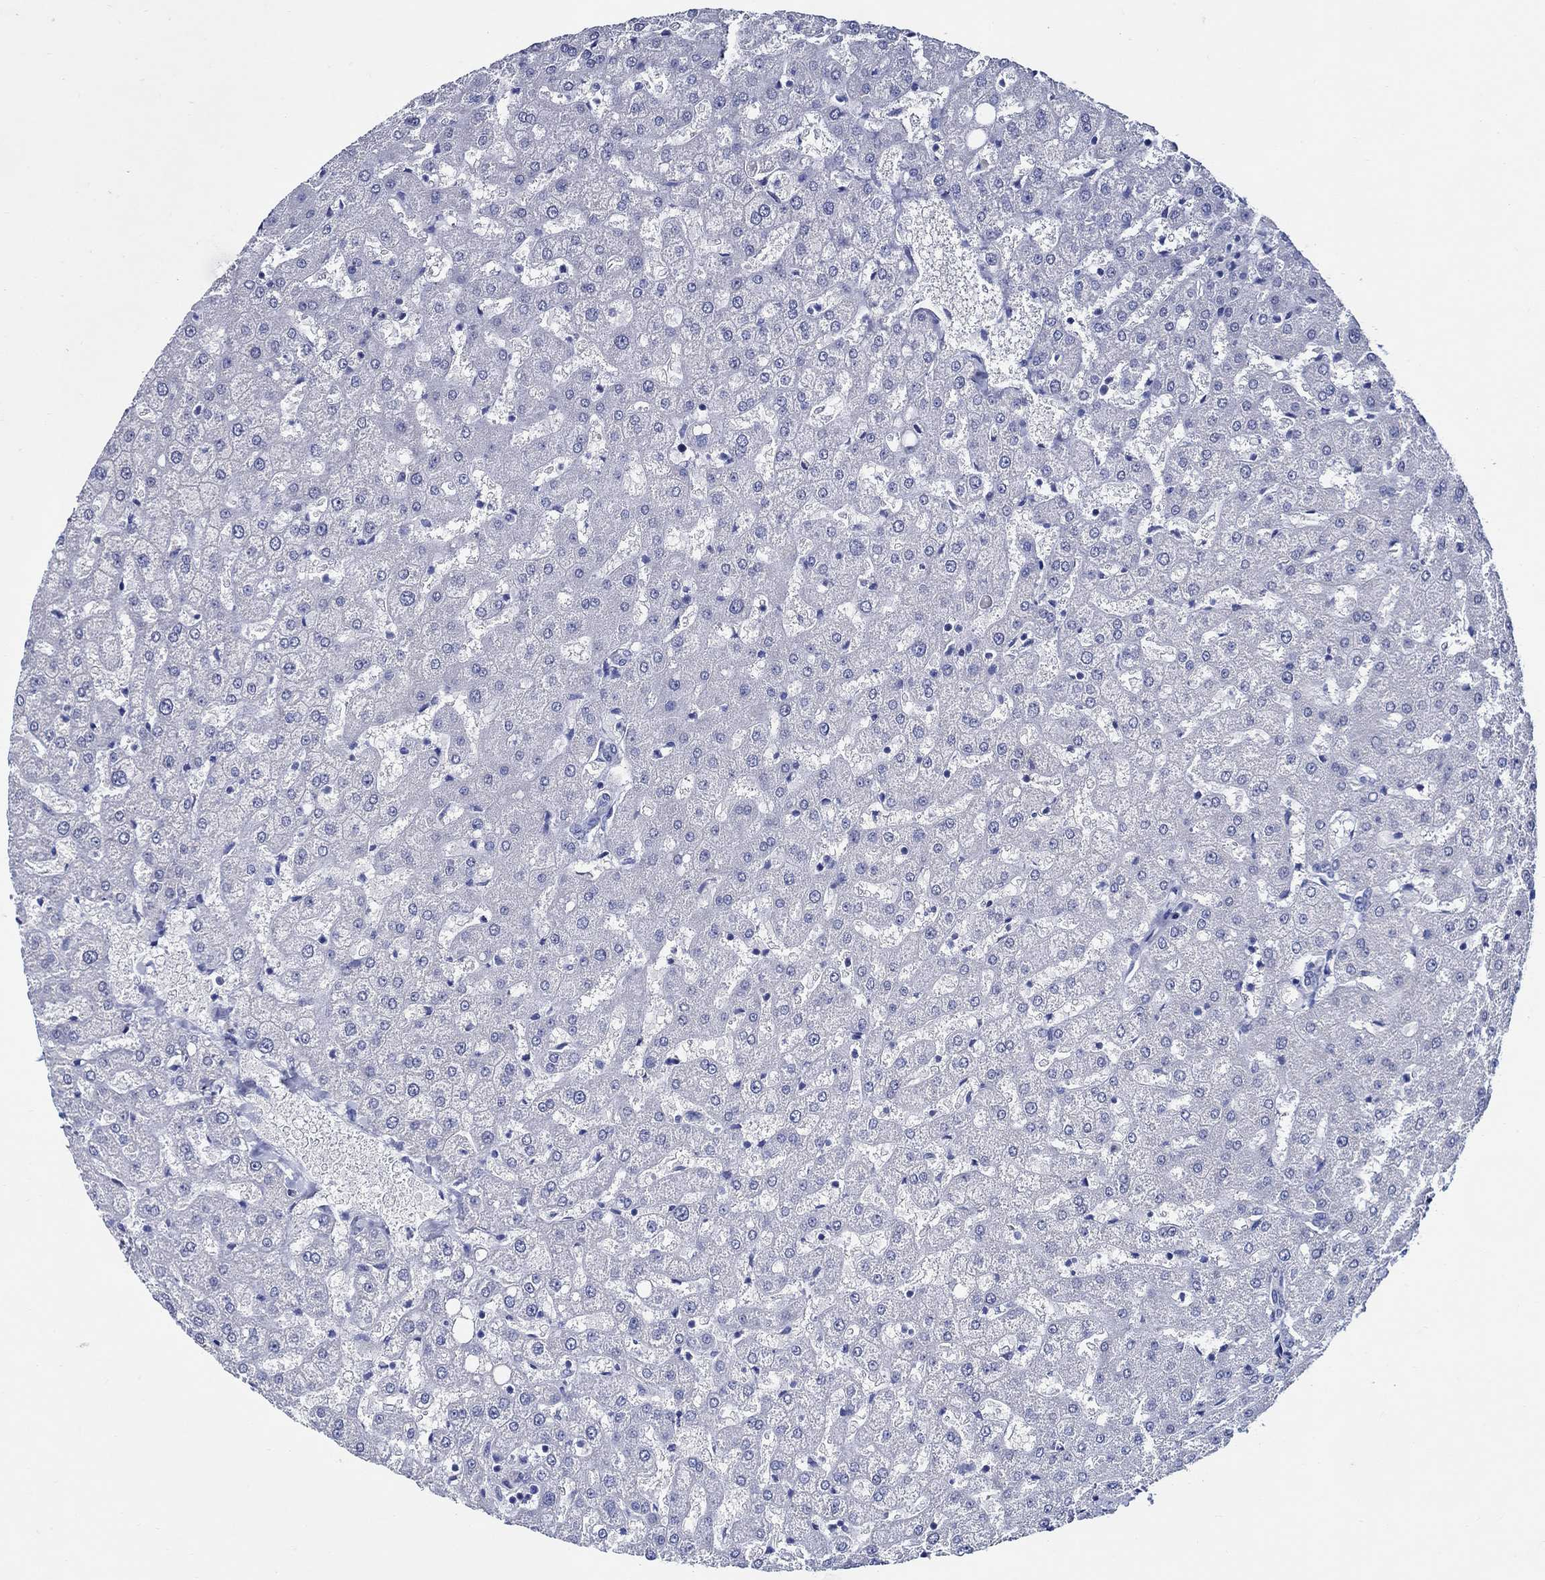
{"staining": {"intensity": "negative", "quantity": "none", "location": "none"}, "tissue": "liver", "cell_type": "Cholangiocytes", "image_type": "normal", "snomed": [{"axis": "morphology", "description": "Normal tissue, NOS"}, {"axis": "topography", "description": "Liver"}], "caption": "DAB (3,3'-diaminobenzidine) immunohistochemical staining of normal human liver exhibits no significant positivity in cholangiocytes. Nuclei are stained in blue.", "gene": "SKOR1", "patient": {"sex": "female", "age": 50}}